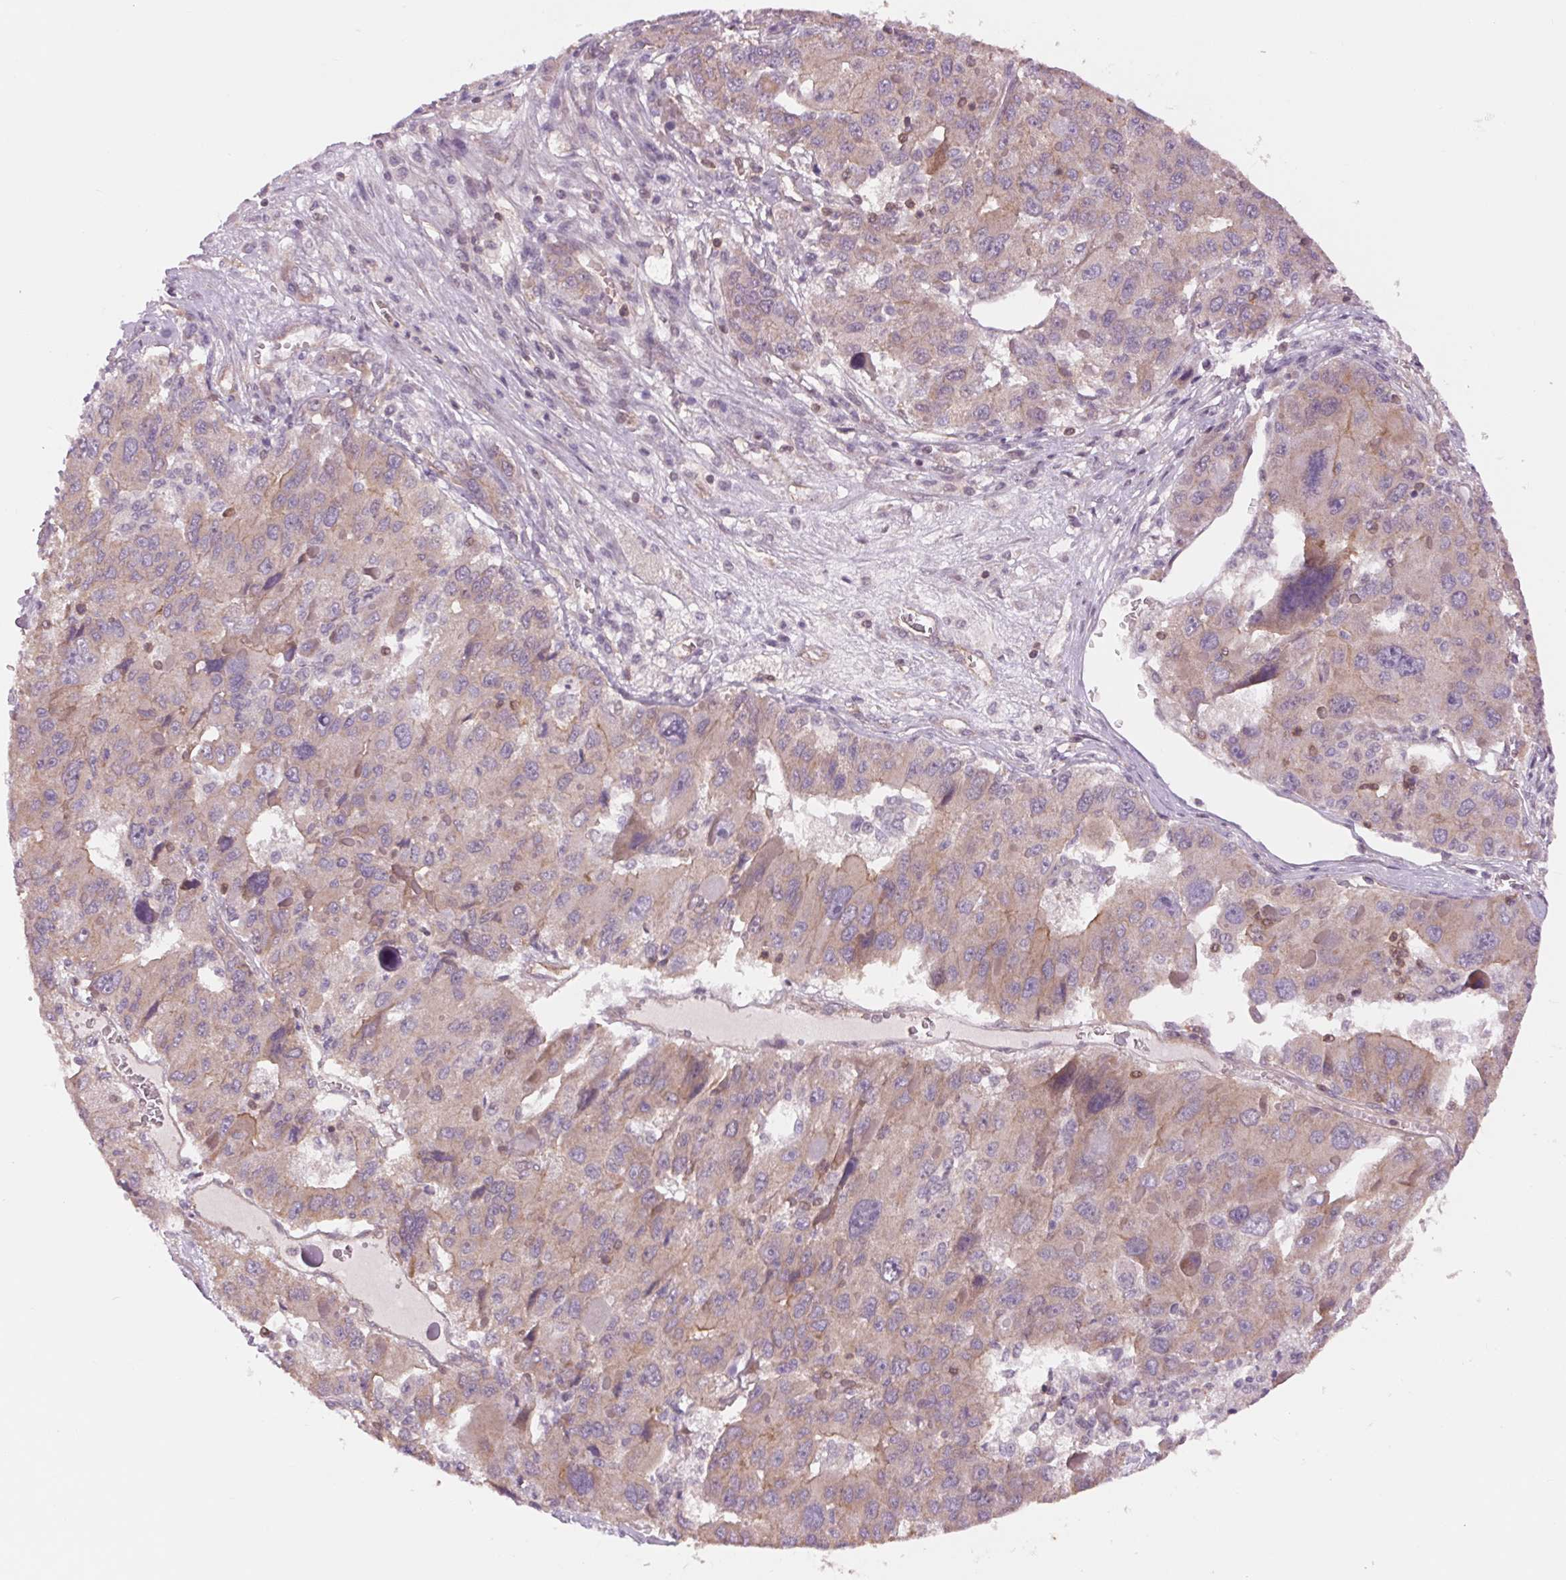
{"staining": {"intensity": "weak", "quantity": "<25%", "location": "cytoplasmic/membranous"}, "tissue": "liver cancer", "cell_type": "Tumor cells", "image_type": "cancer", "snomed": [{"axis": "morphology", "description": "Carcinoma, Hepatocellular, NOS"}, {"axis": "topography", "description": "Liver"}], "caption": "Protein analysis of liver cancer exhibits no significant positivity in tumor cells.", "gene": "SH3RF2", "patient": {"sex": "female", "age": 41}}